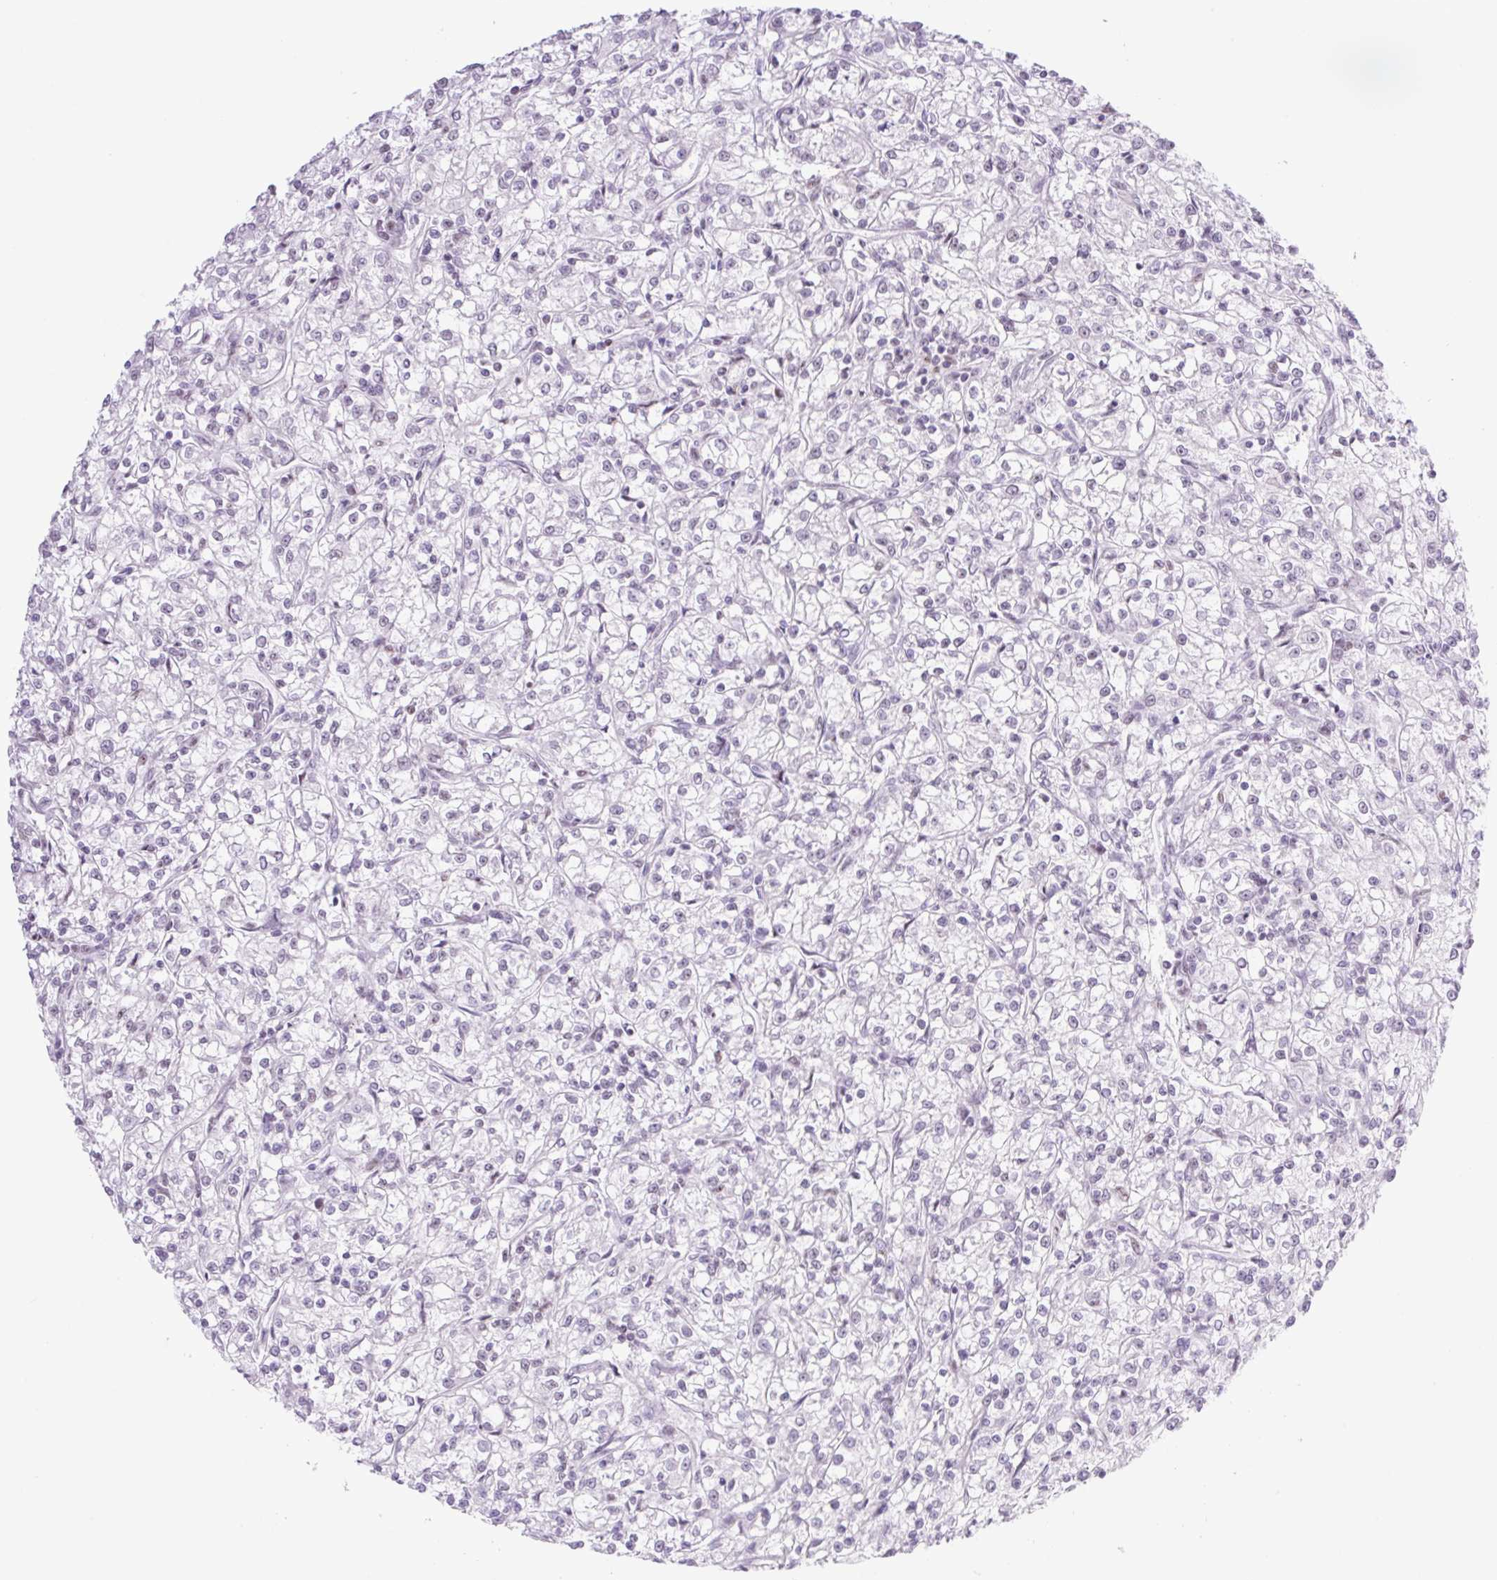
{"staining": {"intensity": "negative", "quantity": "none", "location": "none"}, "tissue": "renal cancer", "cell_type": "Tumor cells", "image_type": "cancer", "snomed": [{"axis": "morphology", "description": "Adenocarcinoma, NOS"}, {"axis": "topography", "description": "Kidney"}], "caption": "Renal adenocarcinoma was stained to show a protein in brown. There is no significant expression in tumor cells.", "gene": "TLE3", "patient": {"sex": "female", "age": 59}}